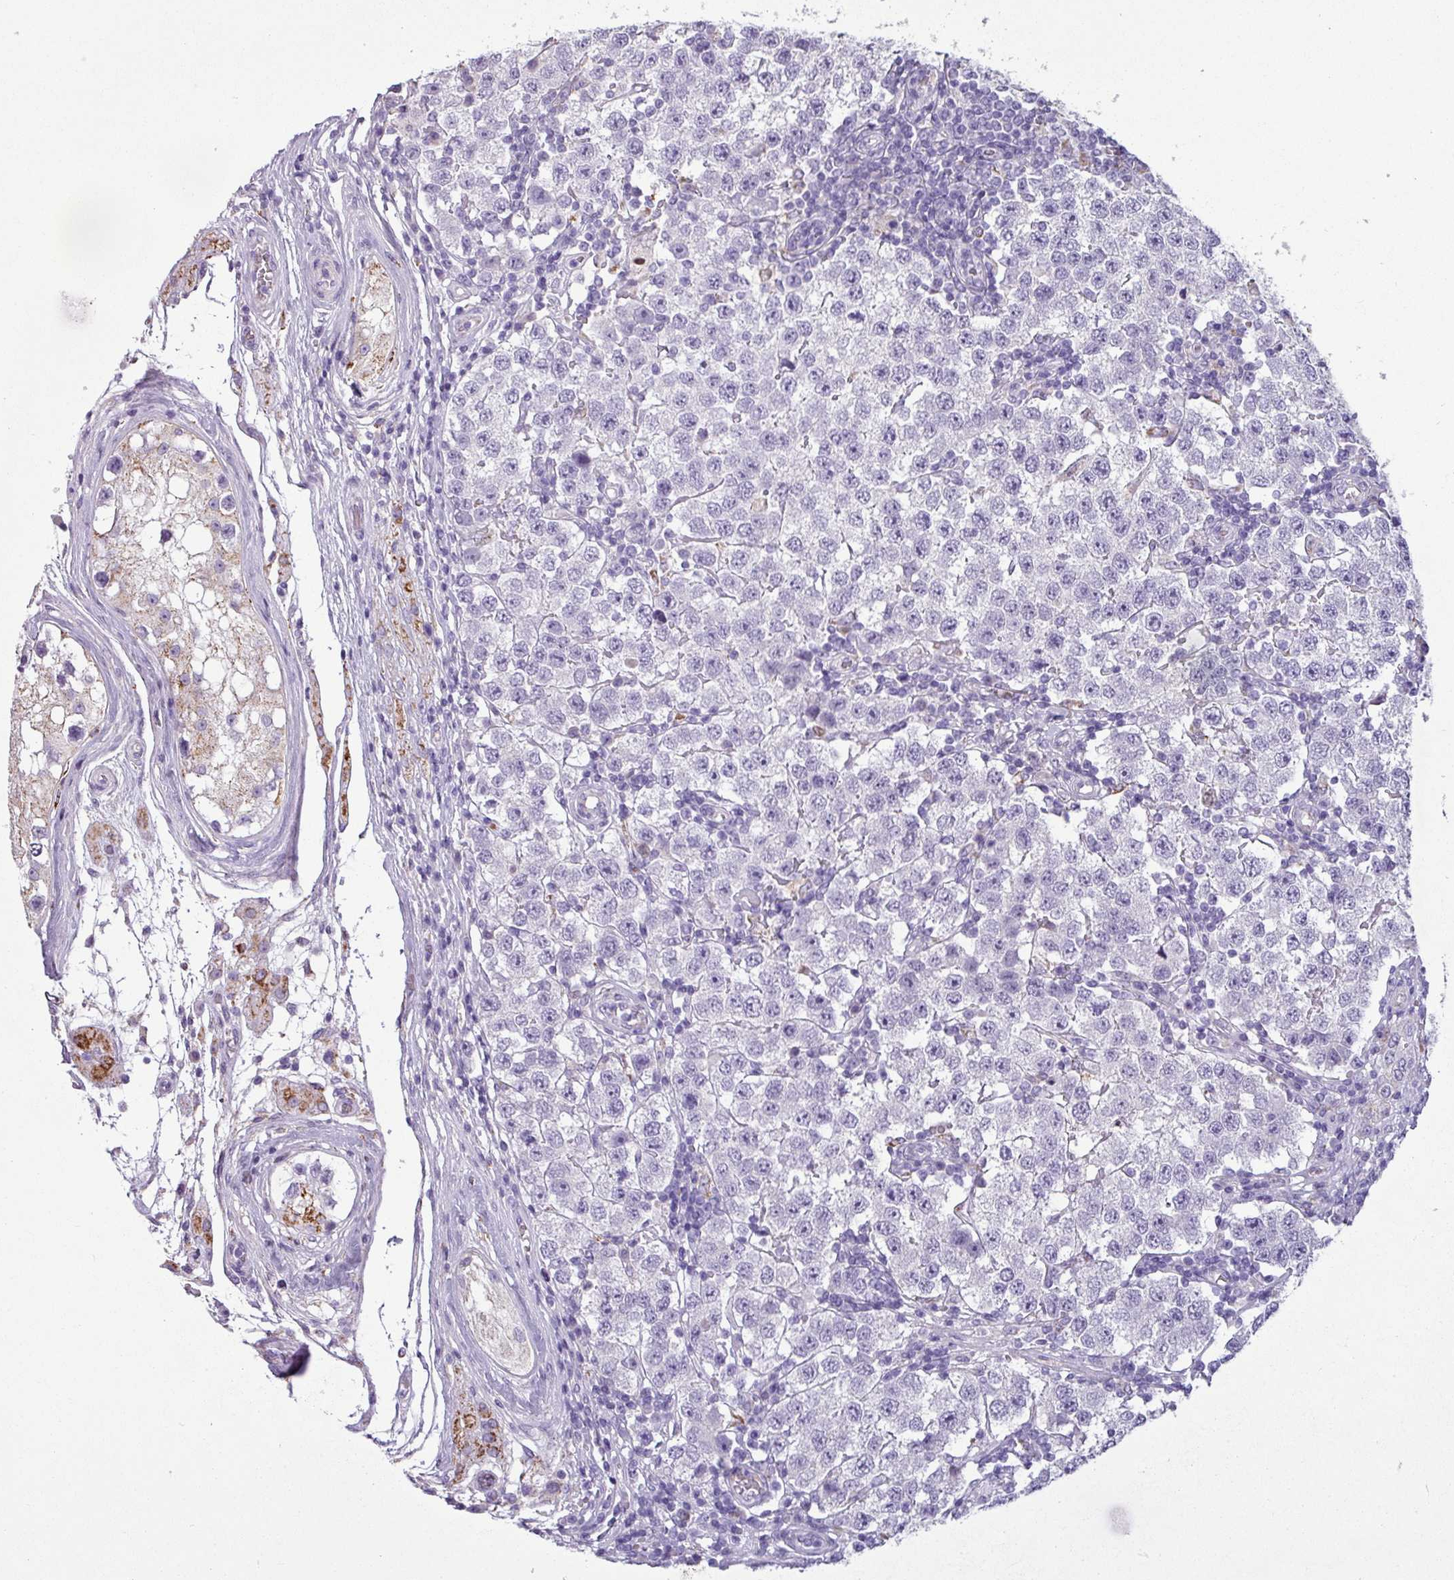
{"staining": {"intensity": "negative", "quantity": "none", "location": "none"}, "tissue": "testis cancer", "cell_type": "Tumor cells", "image_type": "cancer", "snomed": [{"axis": "morphology", "description": "Seminoma, NOS"}, {"axis": "topography", "description": "Testis"}], "caption": "An immunohistochemistry micrograph of testis cancer (seminoma) is shown. There is no staining in tumor cells of testis cancer (seminoma).", "gene": "ZNF667", "patient": {"sex": "male", "age": 34}}